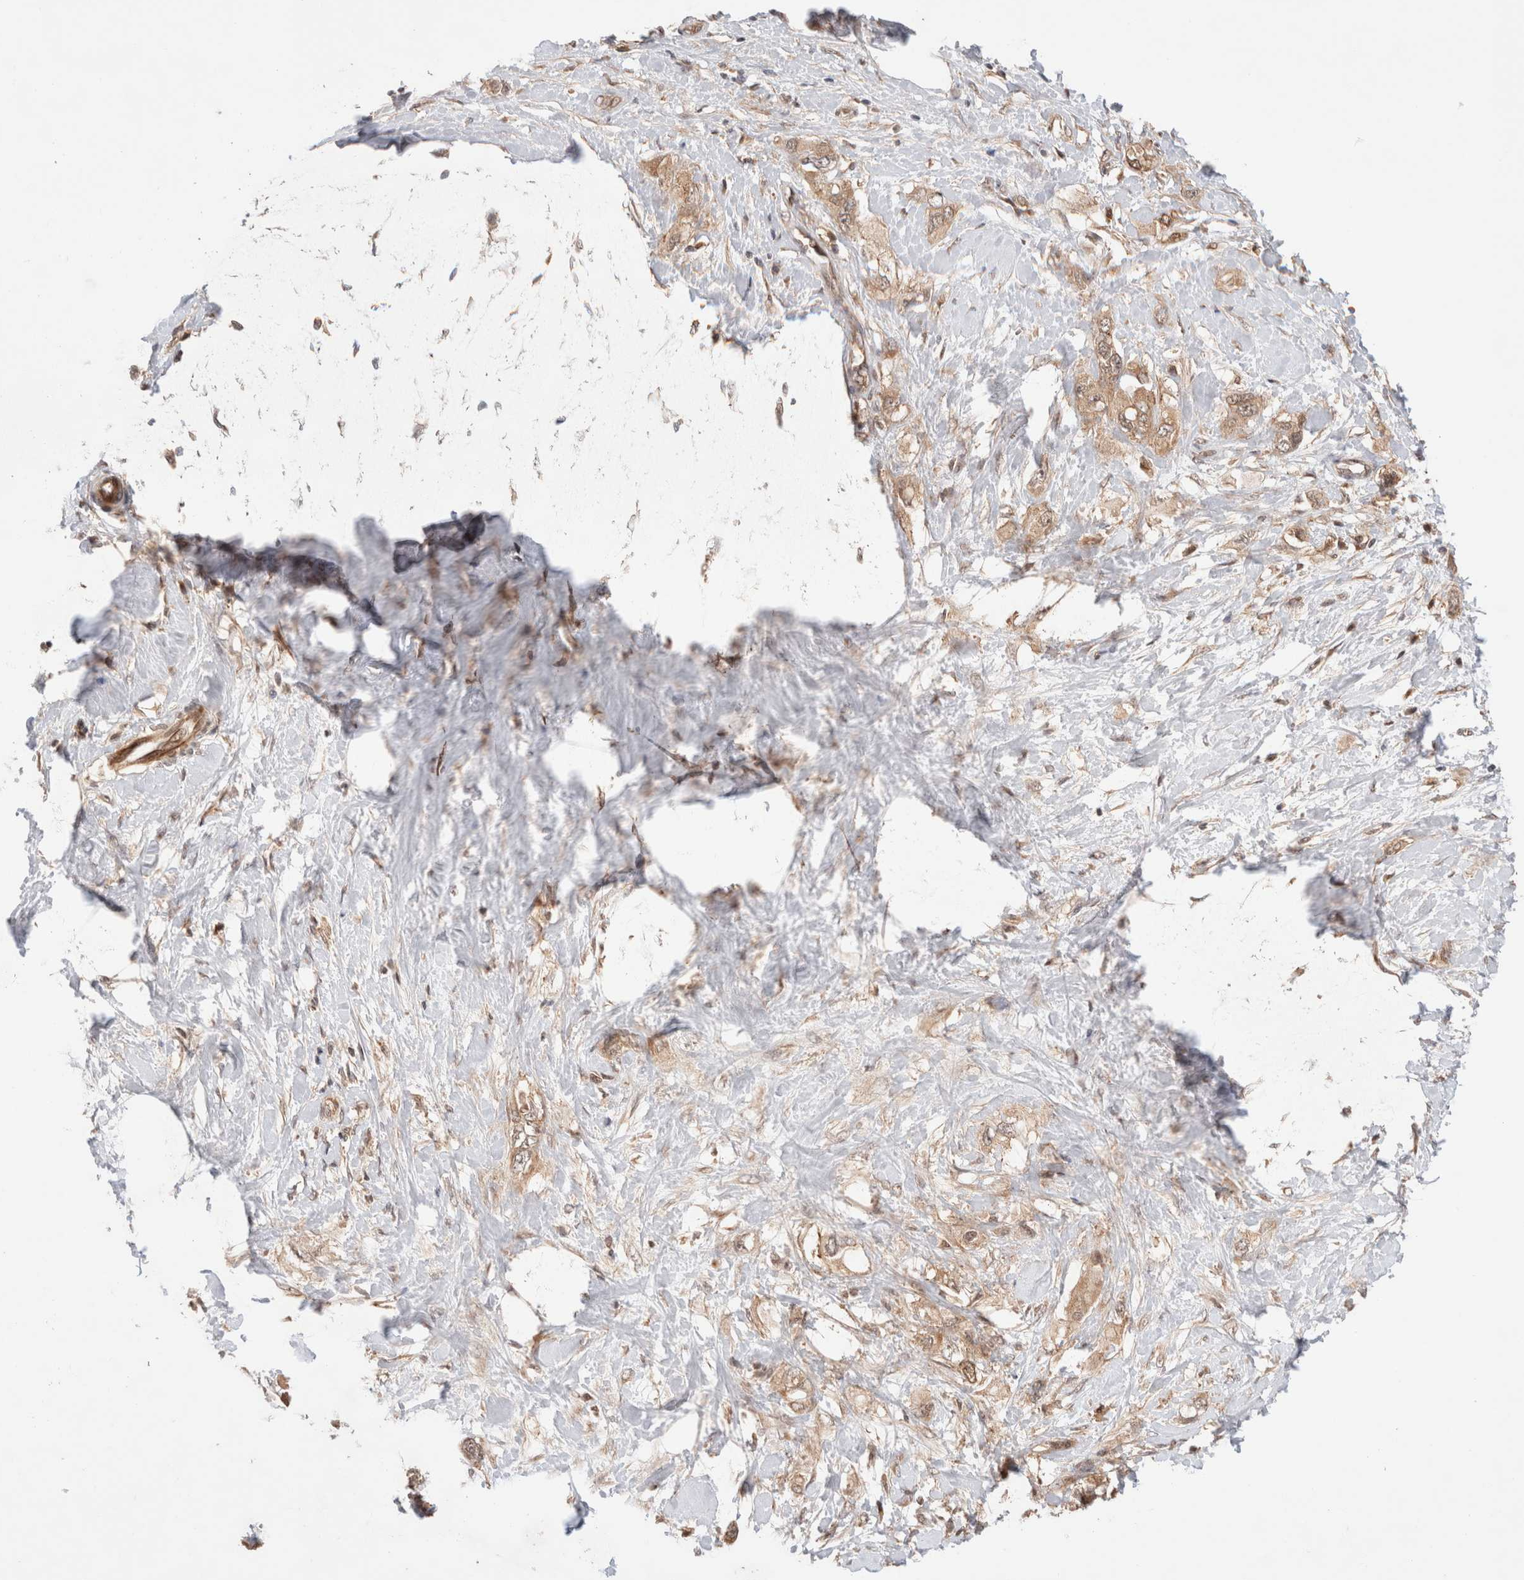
{"staining": {"intensity": "moderate", "quantity": ">75%", "location": "cytoplasmic/membranous,nuclear"}, "tissue": "pancreatic cancer", "cell_type": "Tumor cells", "image_type": "cancer", "snomed": [{"axis": "morphology", "description": "Adenocarcinoma, NOS"}, {"axis": "topography", "description": "Pancreas"}], "caption": "Immunohistochemistry (IHC) (DAB (3,3'-diaminobenzidine)) staining of human pancreatic cancer reveals moderate cytoplasmic/membranous and nuclear protein staining in about >75% of tumor cells.", "gene": "SIKE1", "patient": {"sex": "female", "age": 56}}